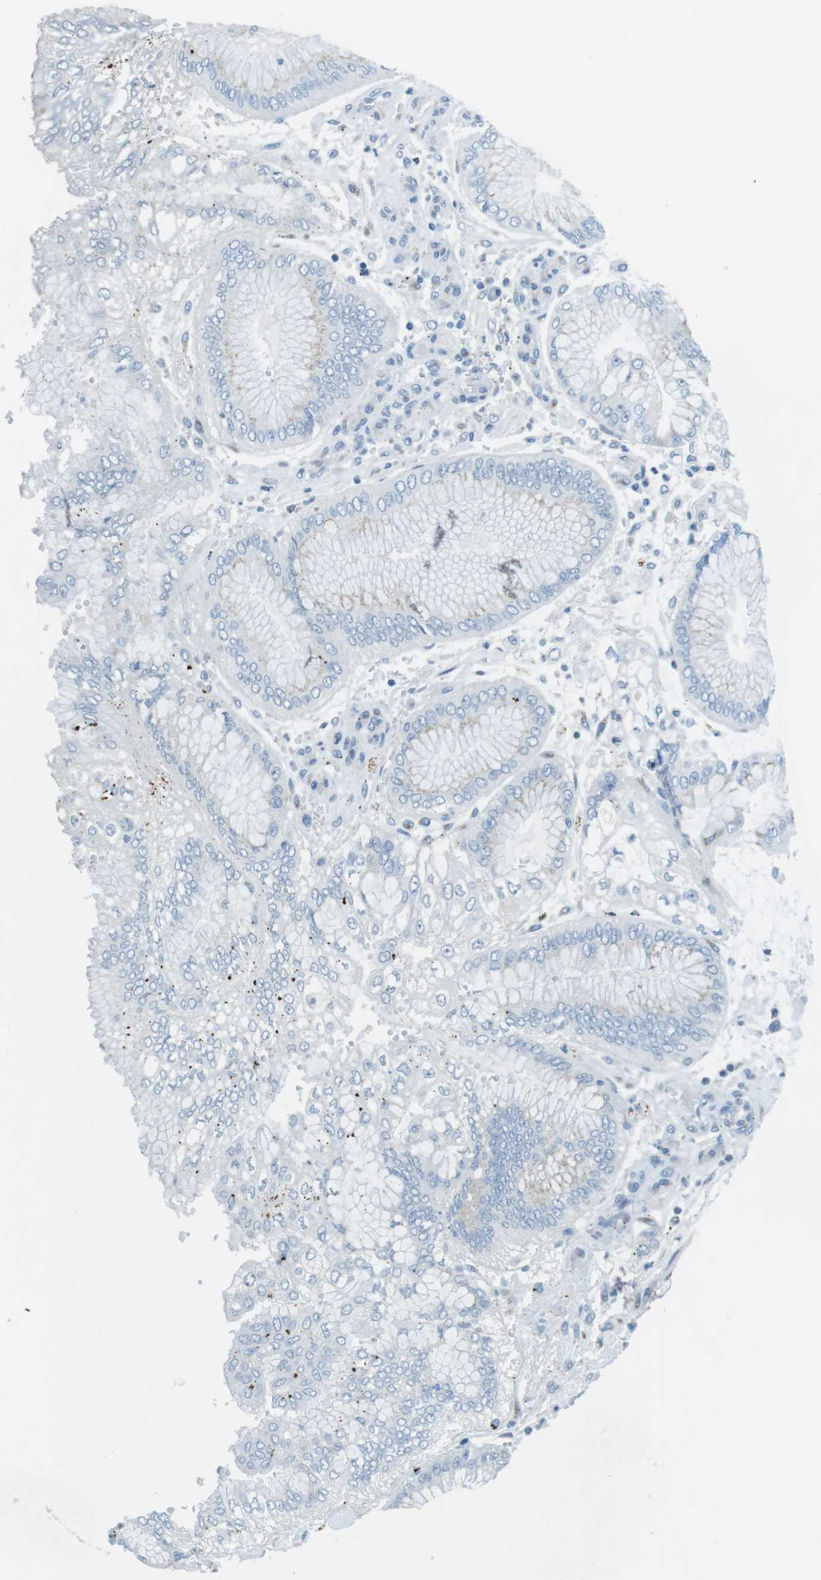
{"staining": {"intensity": "negative", "quantity": "none", "location": "none"}, "tissue": "stomach cancer", "cell_type": "Tumor cells", "image_type": "cancer", "snomed": [{"axis": "morphology", "description": "Adenocarcinoma, NOS"}, {"axis": "topography", "description": "Stomach"}], "caption": "A micrograph of stomach cancer stained for a protein shows no brown staining in tumor cells.", "gene": "TXNDC15", "patient": {"sex": "male", "age": 76}}